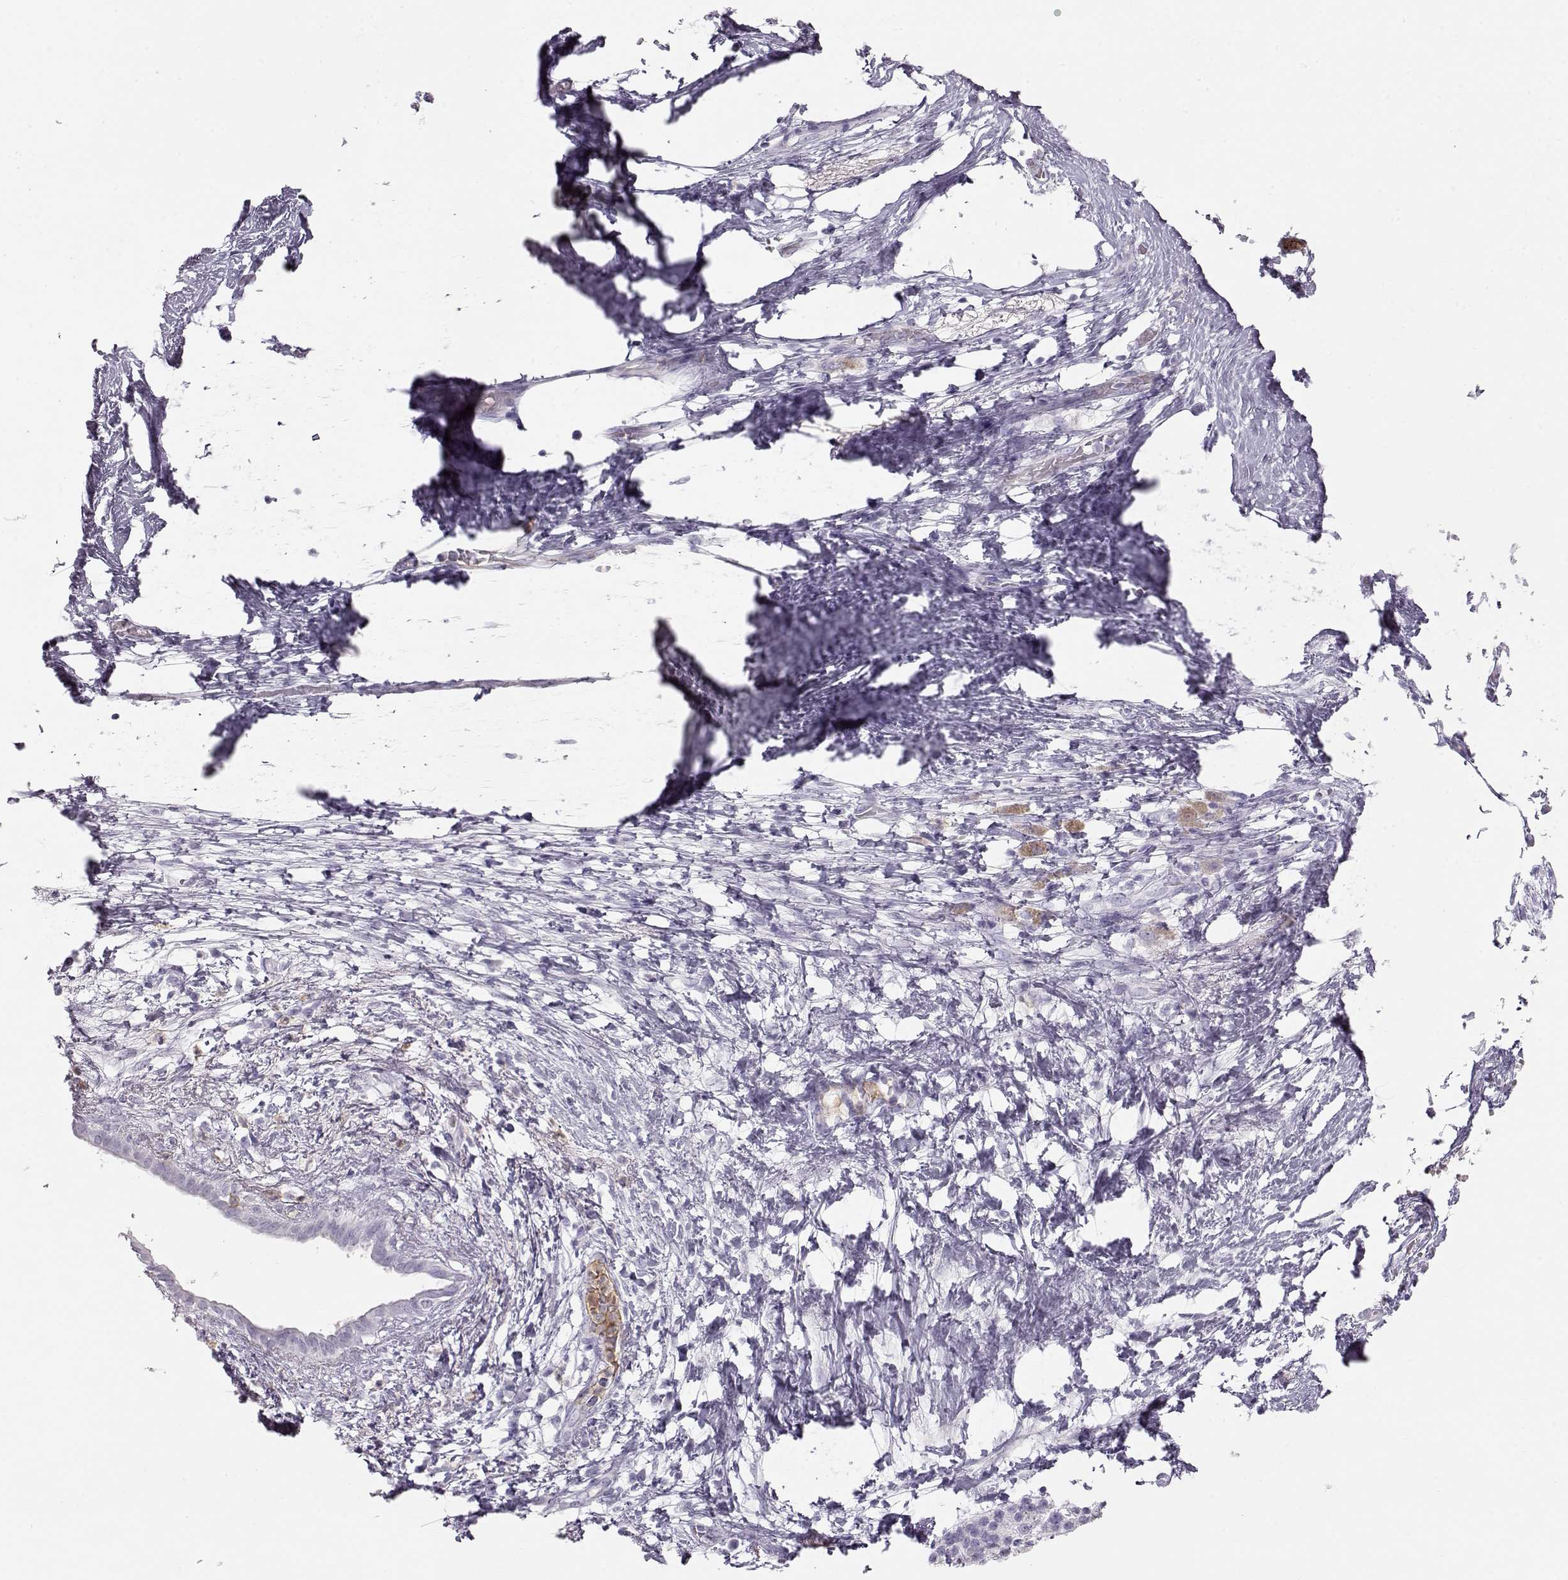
{"staining": {"intensity": "negative", "quantity": "none", "location": "none"}, "tissue": "pancreatic cancer", "cell_type": "Tumor cells", "image_type": "cancer", "snomed": [{"axis": "morphology", "description": "Adenocarcinoma, NOS"}, {"axis": "topography", "description": "Pancreas"}], "caption": "The immunohistochemistry histopathology image has no significant expression in tumor cells of pancreatic cancer (adenocarcinoma) tissue.", "gene": "MIP", "patient": {"sex": "female", "age": 72}}